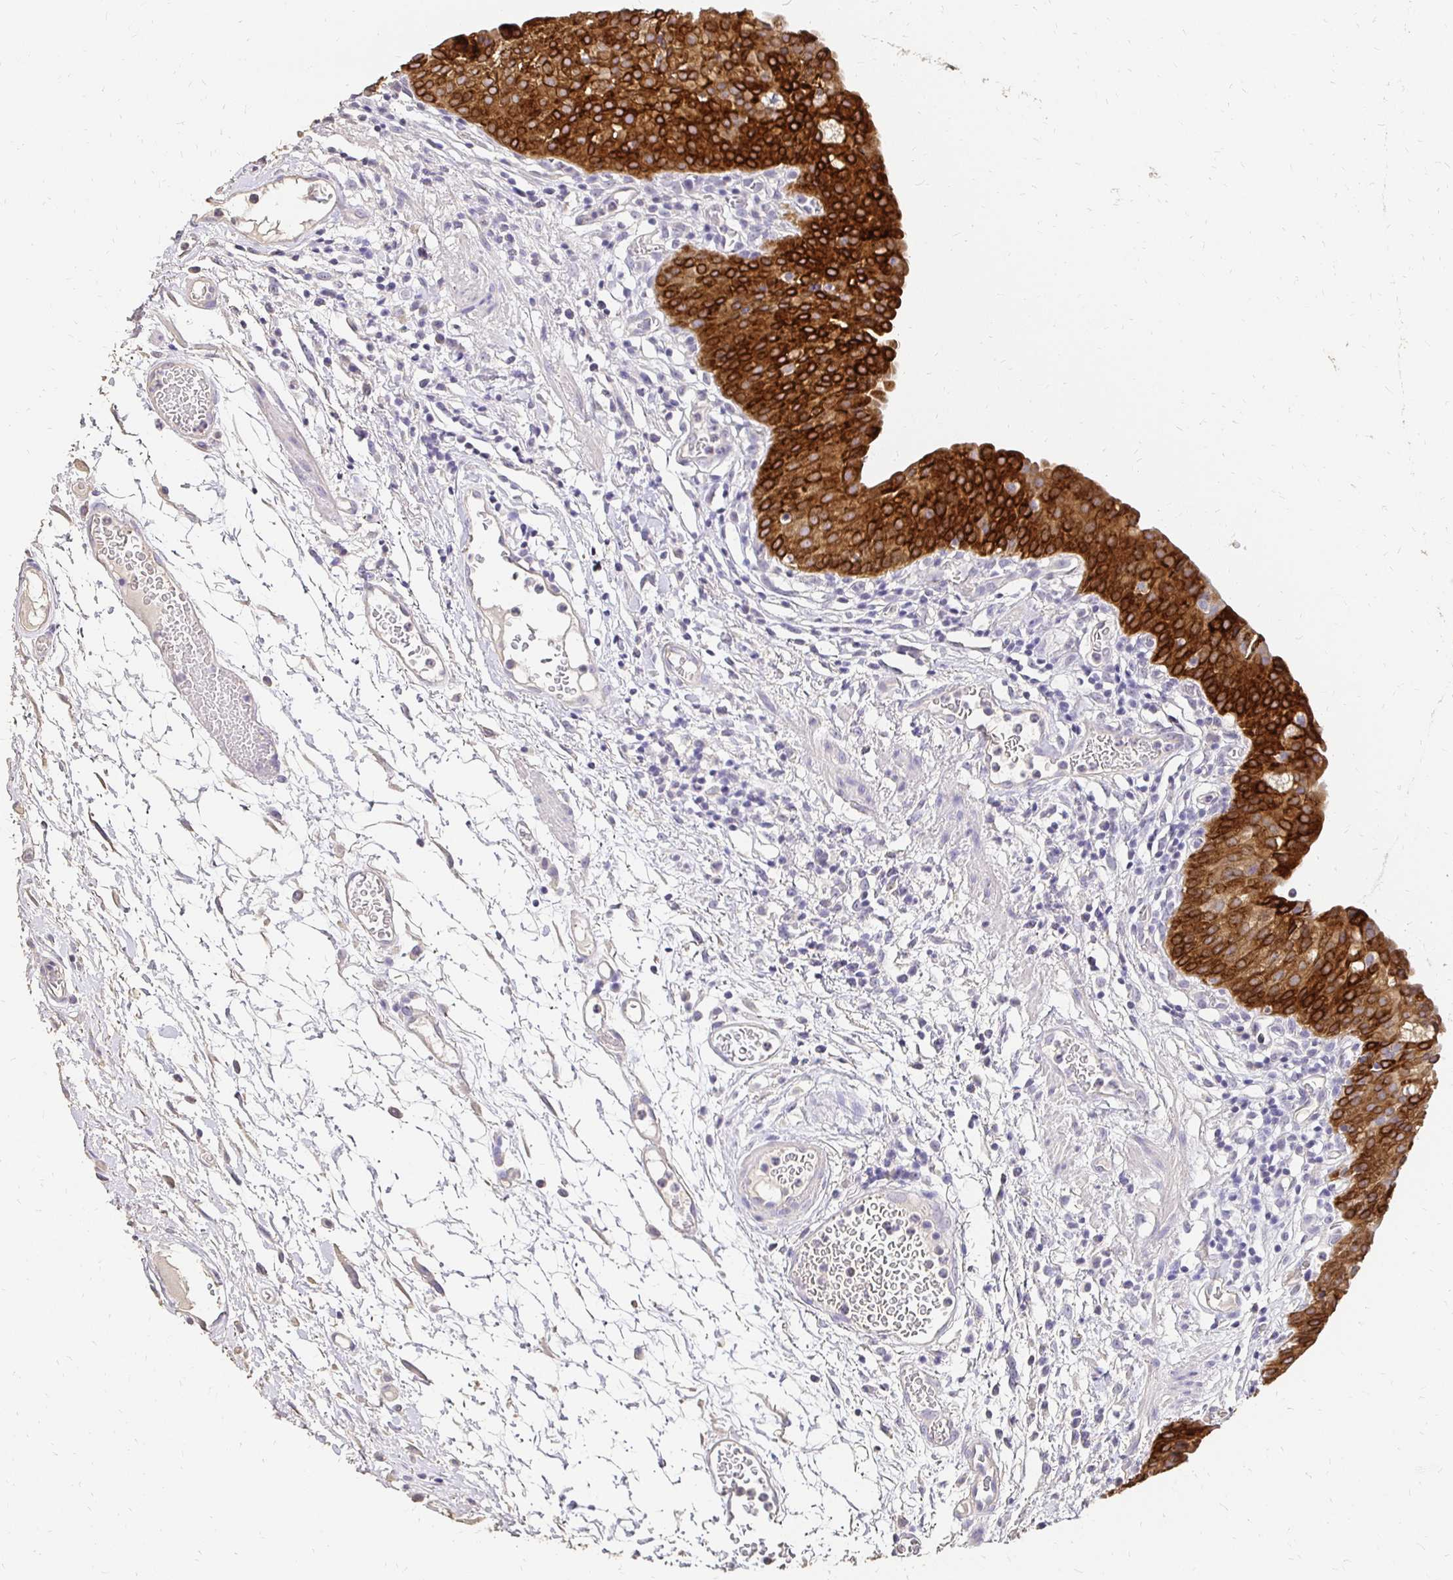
{"staining": {"intensity": "strong", "quantity": "25%-75%", "location": "cytoplasmic/membranous"}, "tissue": "urinary bladder", "cell_type": "Urothelial cells", "image_type": "normal", "snomed": [{"axis": "morphology", "description": "Normal tissue, NOS"}, {"axis": "morphology", "description": "Inflammation, NOS"}, {"axis": "topography", "description": "Urinary bladder"}], "caption": "An immunohistochemistry image of normal tissue is shown. Protein staining in brown labels strong cytoplasmic/membranous positivity in urinary bladder within urothelial cells.", "gene": "UGT1A6", "patient": {"sex": "male", "age": 57}}